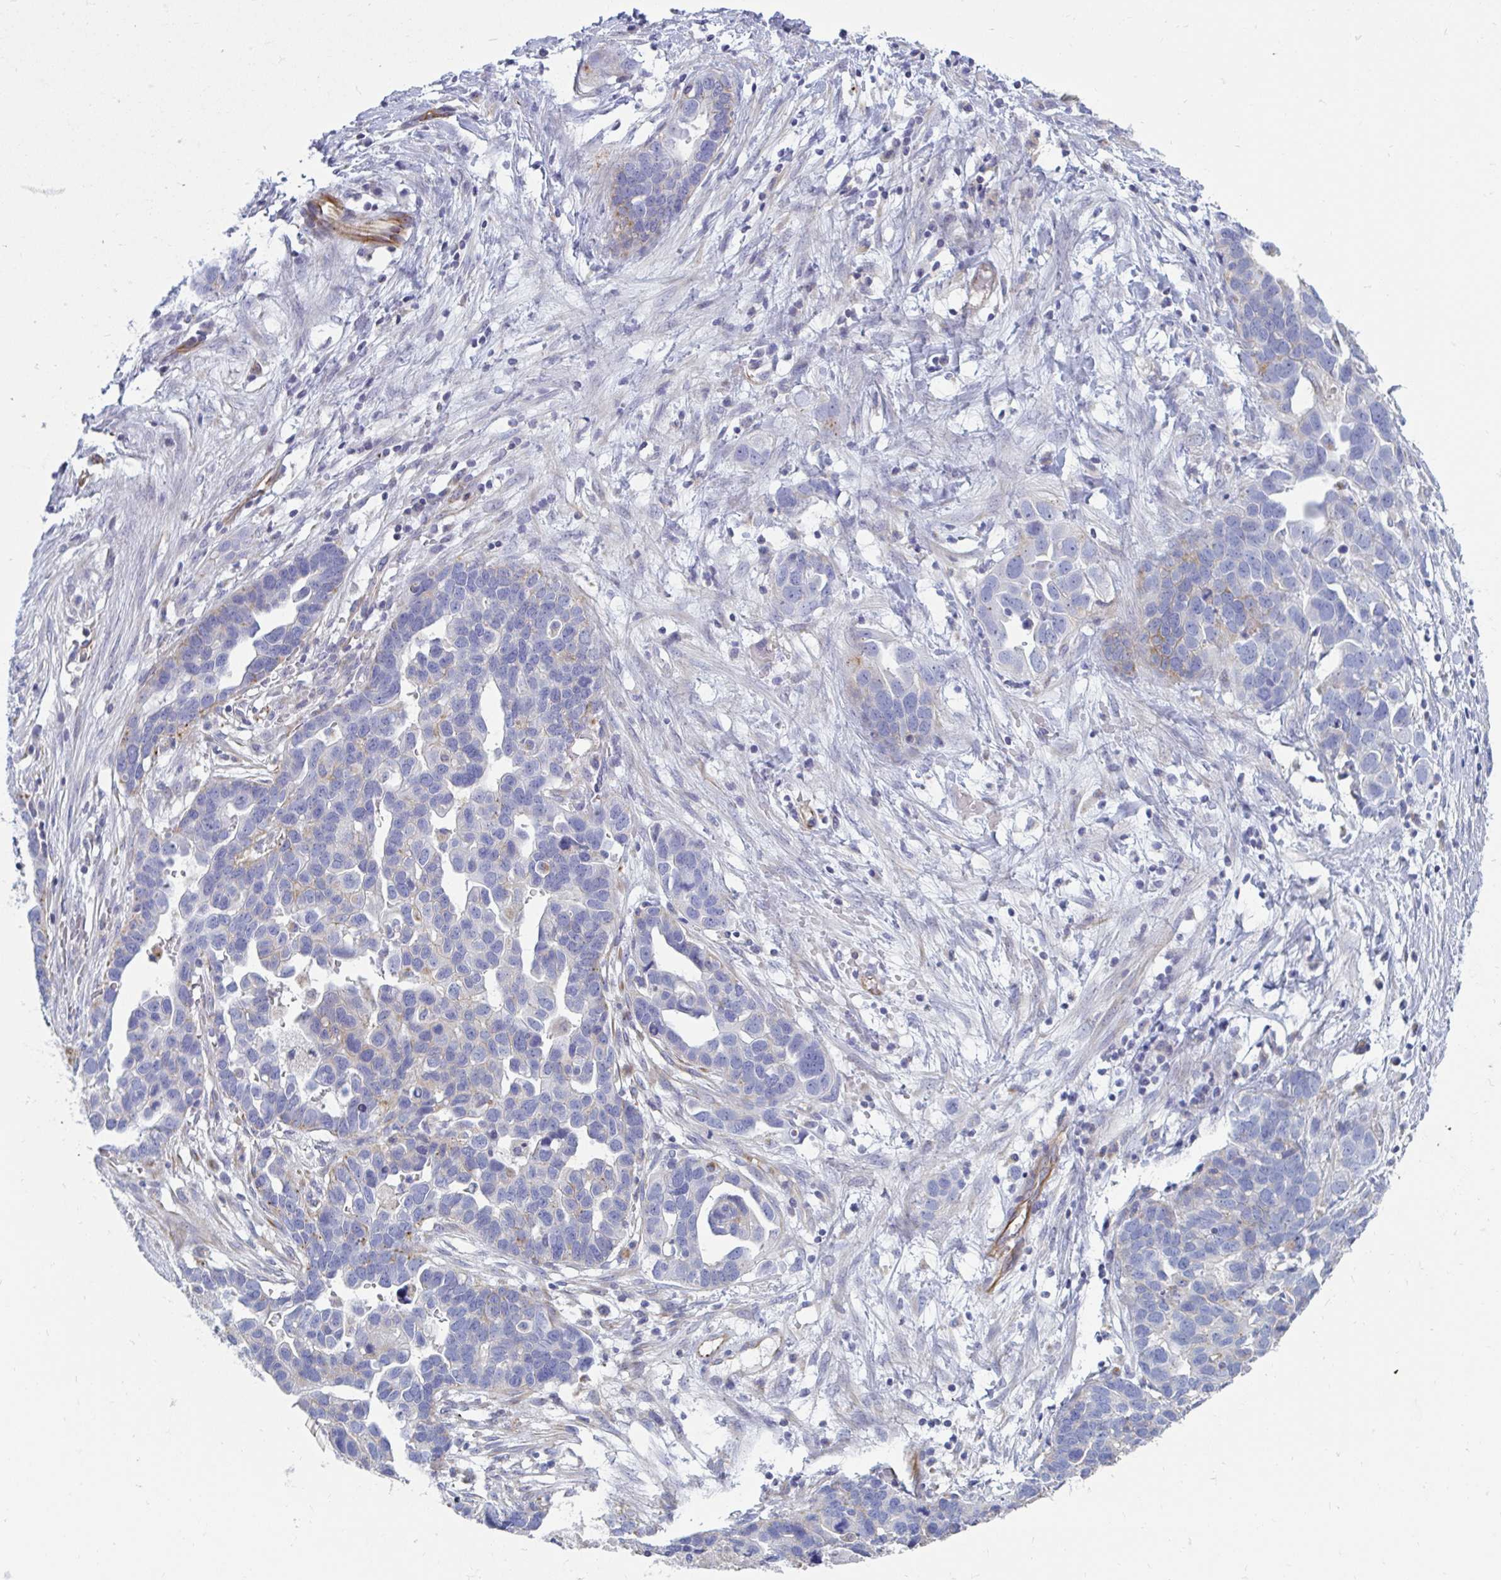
{"staining": {"intensity": "negative", "quantity": "none", "location": "none"}, "tissue": "ovarian cancer", "cell_type": "Tumor cells", "image_type": "cancer", "snomed": [{"axis": "morphology", "description": "Cystadenocarcinoma, serous, NOS"}, {"axis": "topography", "description": "Ovary"}], "caption": "The image displays no significant expression in tumor cells of ovarian cancer (serous cystadenocarcinoma).", "gene": "SLC9A6", "patient": {"sex": "female", "age": 54}}